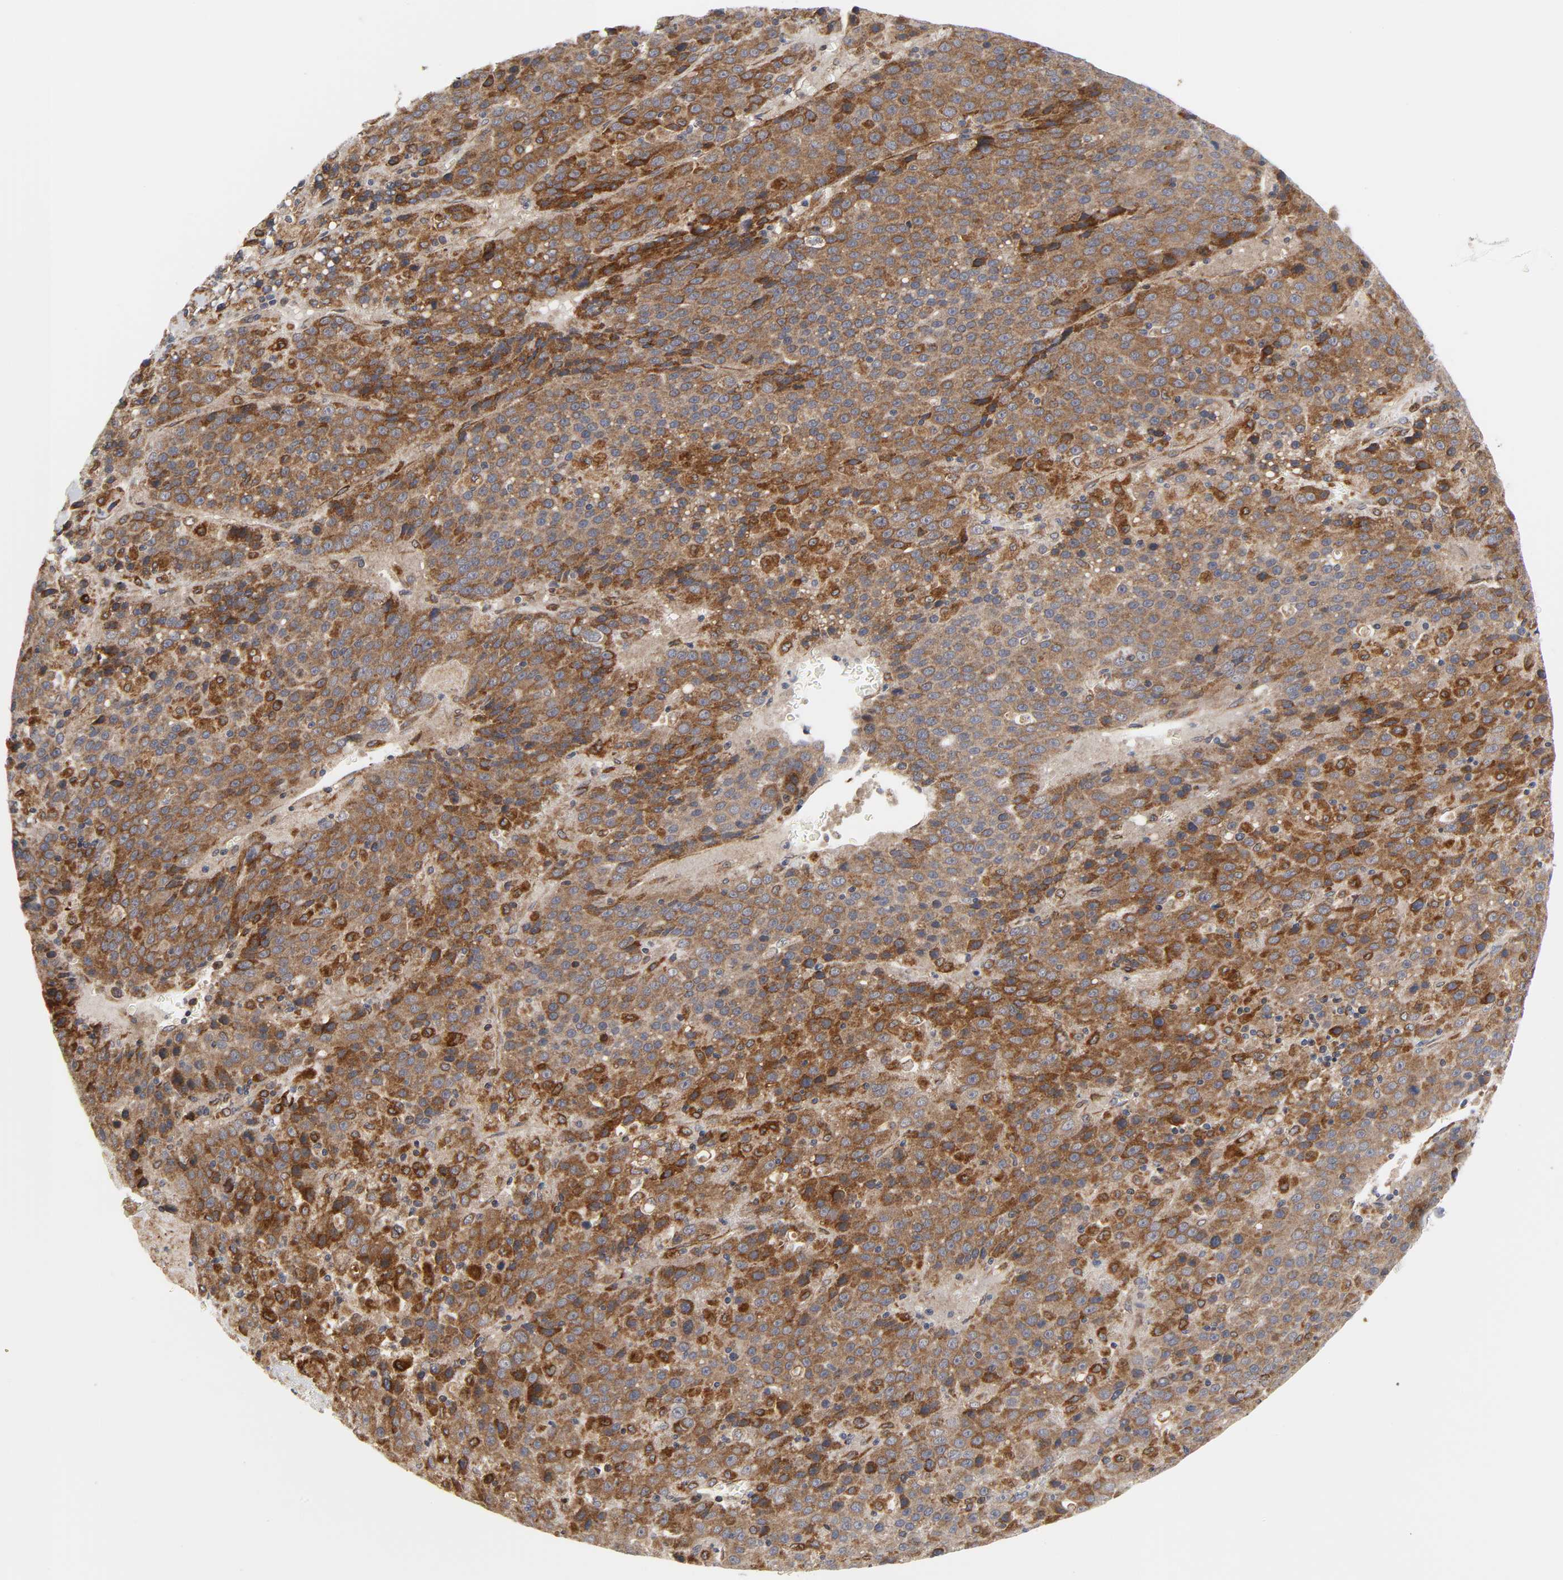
{"staining": {"intensity": "strong", "quantity": ">75%", "location": "cytoplasmic/membranous"}, "tissue": "liver cancer", "cell_type": "Tumor cells", "image_type": "cancer", "snomed": [{"axis": "morphology", "description": "Carcinoma, Hepatocellular, NOS"}, {"axis": "topography", "description": "Liver"}], "caption": "IHC of human liver cancer (hepatocellular carcinoma) shows high levels of strong cytoplasmic/membranous expression in approximately >75% of tumor cells.", "gene": "BAX", "patient": {"sex": "female", "age": 53}}